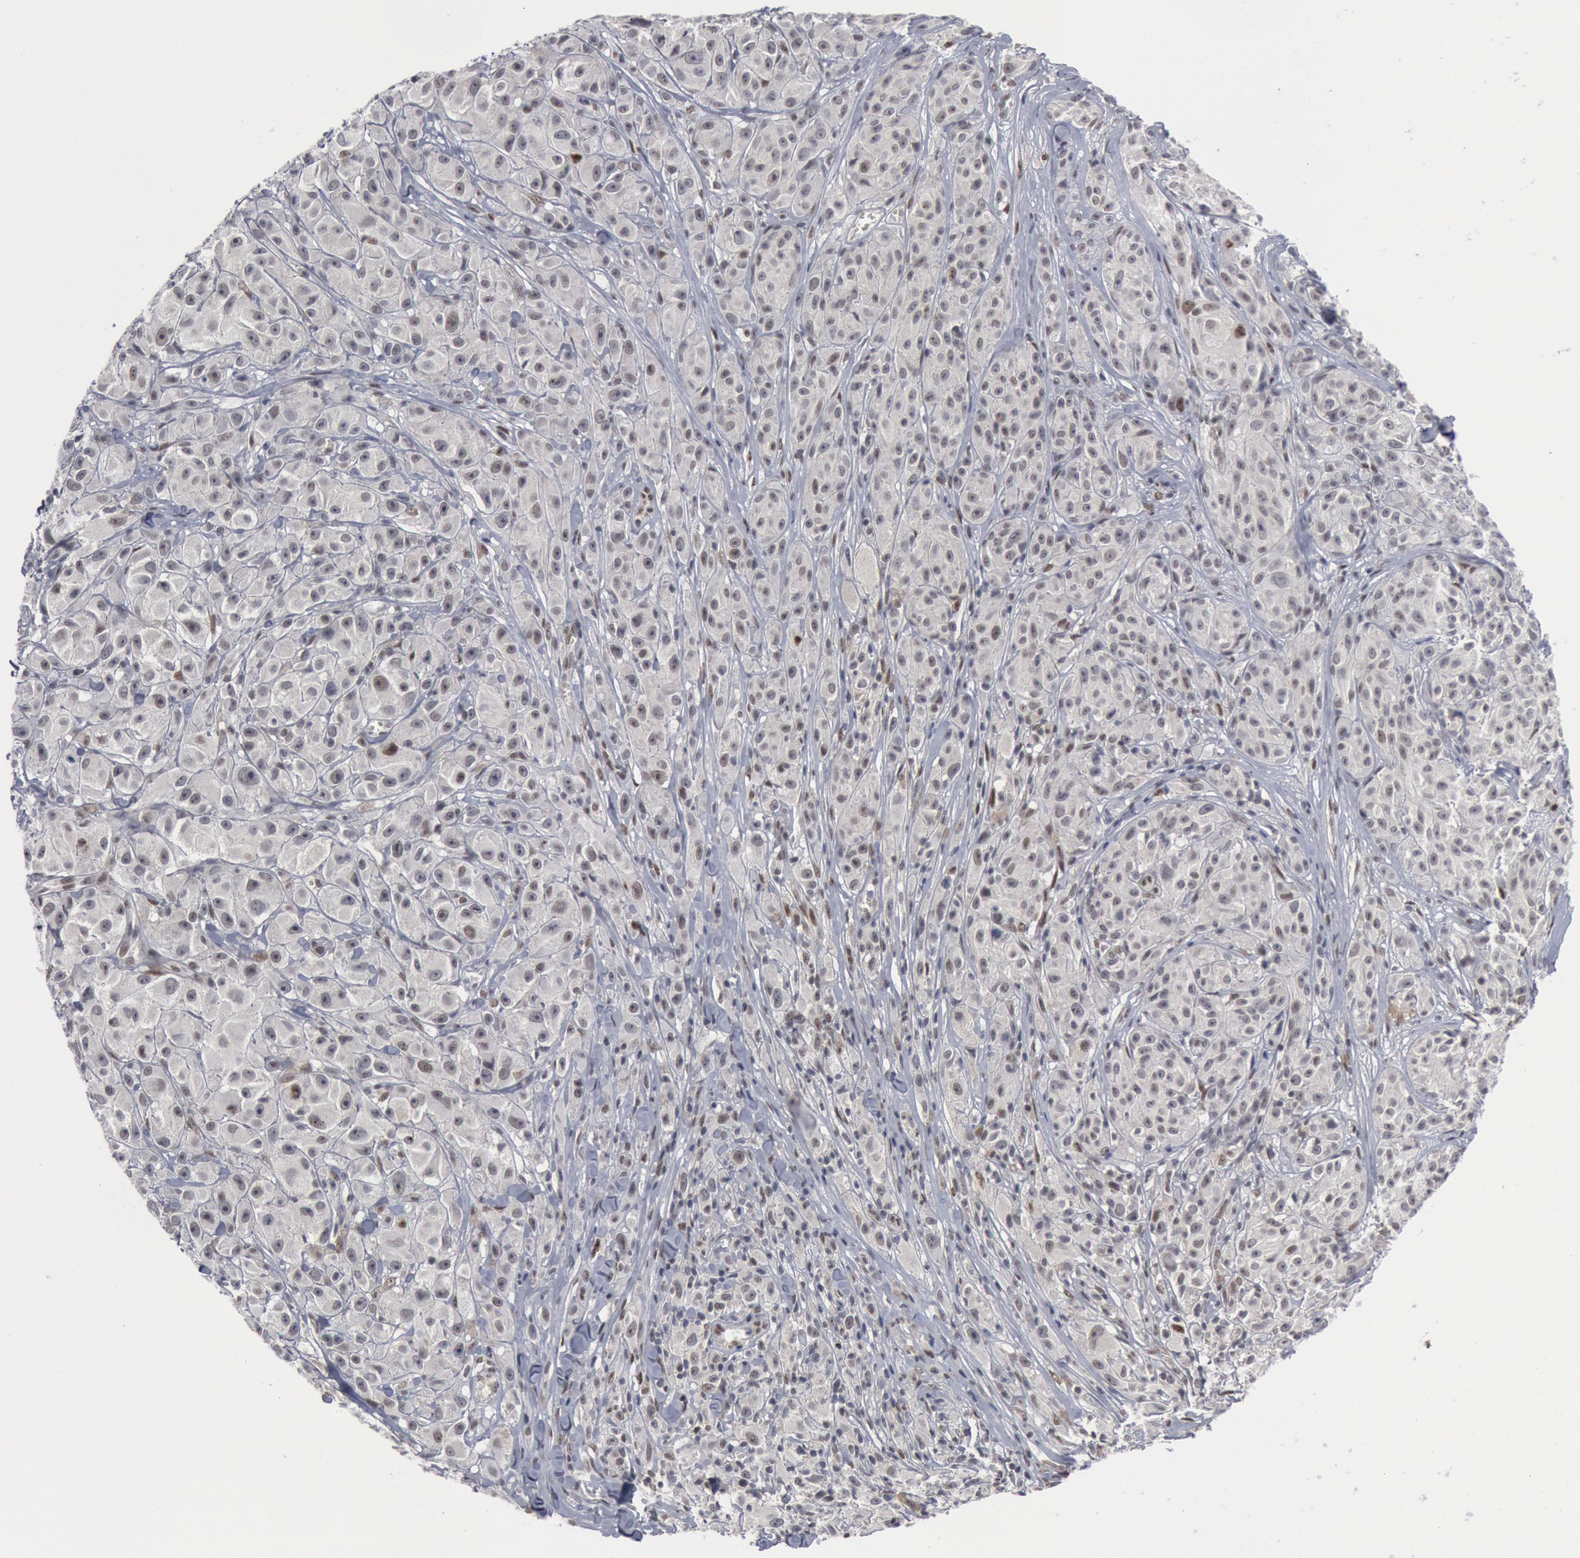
{"staining": {"intensity": "weak", "quantity": "<25%", "location": "nuclear"}, "tissue": "melanoma", "cell_type": "Tumor cells", "image_type": "cancer", "snomed": [{"axis": "morphology", "description": "Malignant melanoma, NOS"}, {"axis": "topography", "description": "Skin"}], "caption": "Photomicrograph shows no significant protein staining in tumor cells of malignant melanoma.", "gene": "FOXO1", "patient": {"sex": "male", "age": 56}}